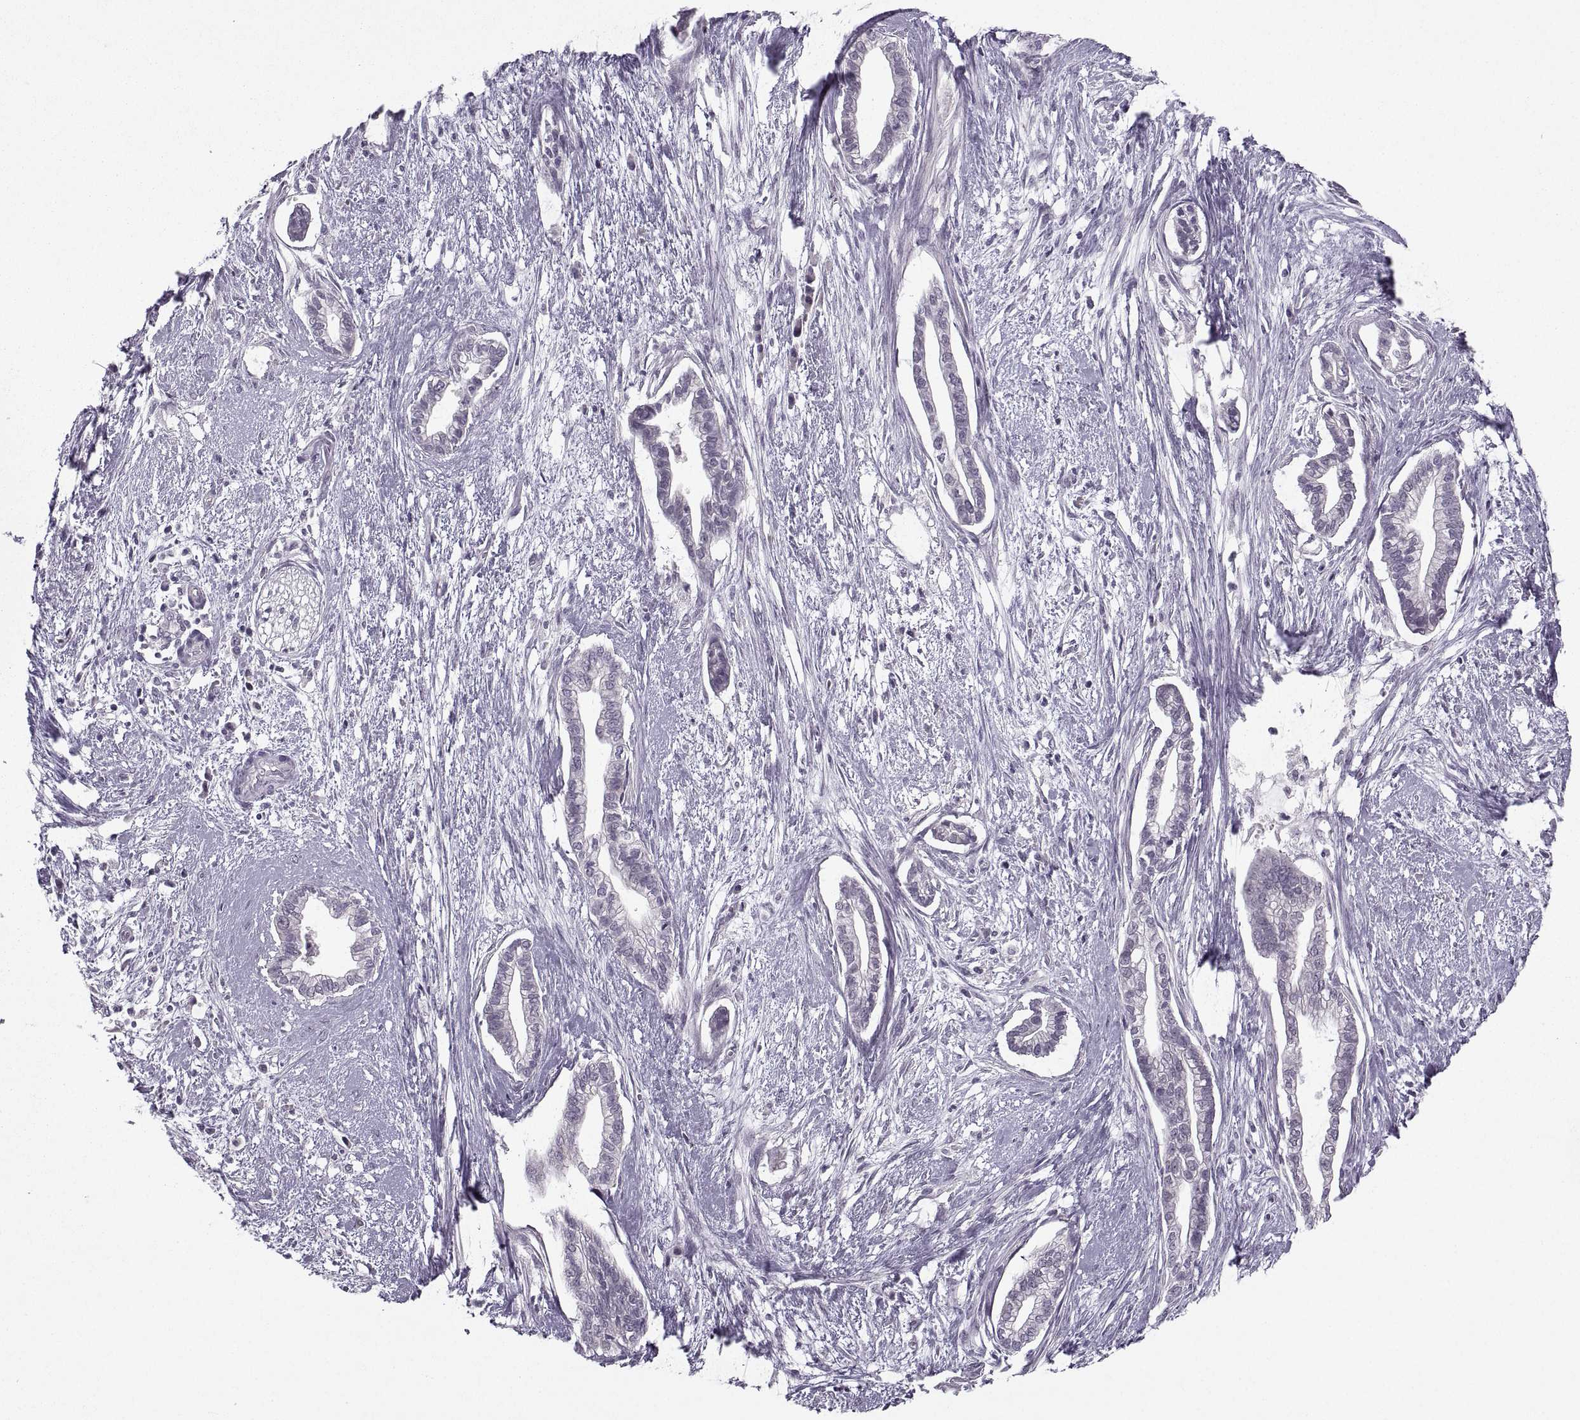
{"staining": {"intensity": "negative", "quantity": "none", "location": "none"}, "tissue": "cervical cancer", "cell_type": "Tumor cells", "image_type": "cancer", "snomed": [{"axis": "morphology", "description": "Adenocarcinoma, NOS"}, {"axis": "topography", "description": "Cervix"}], "caption": "Immunohistochemical staining of adenocarcinoma (cervical) reveals no significant expression in tumor cells.", "gene": "MGAT4D", "patient": {"sex": "female", "age": 62}}